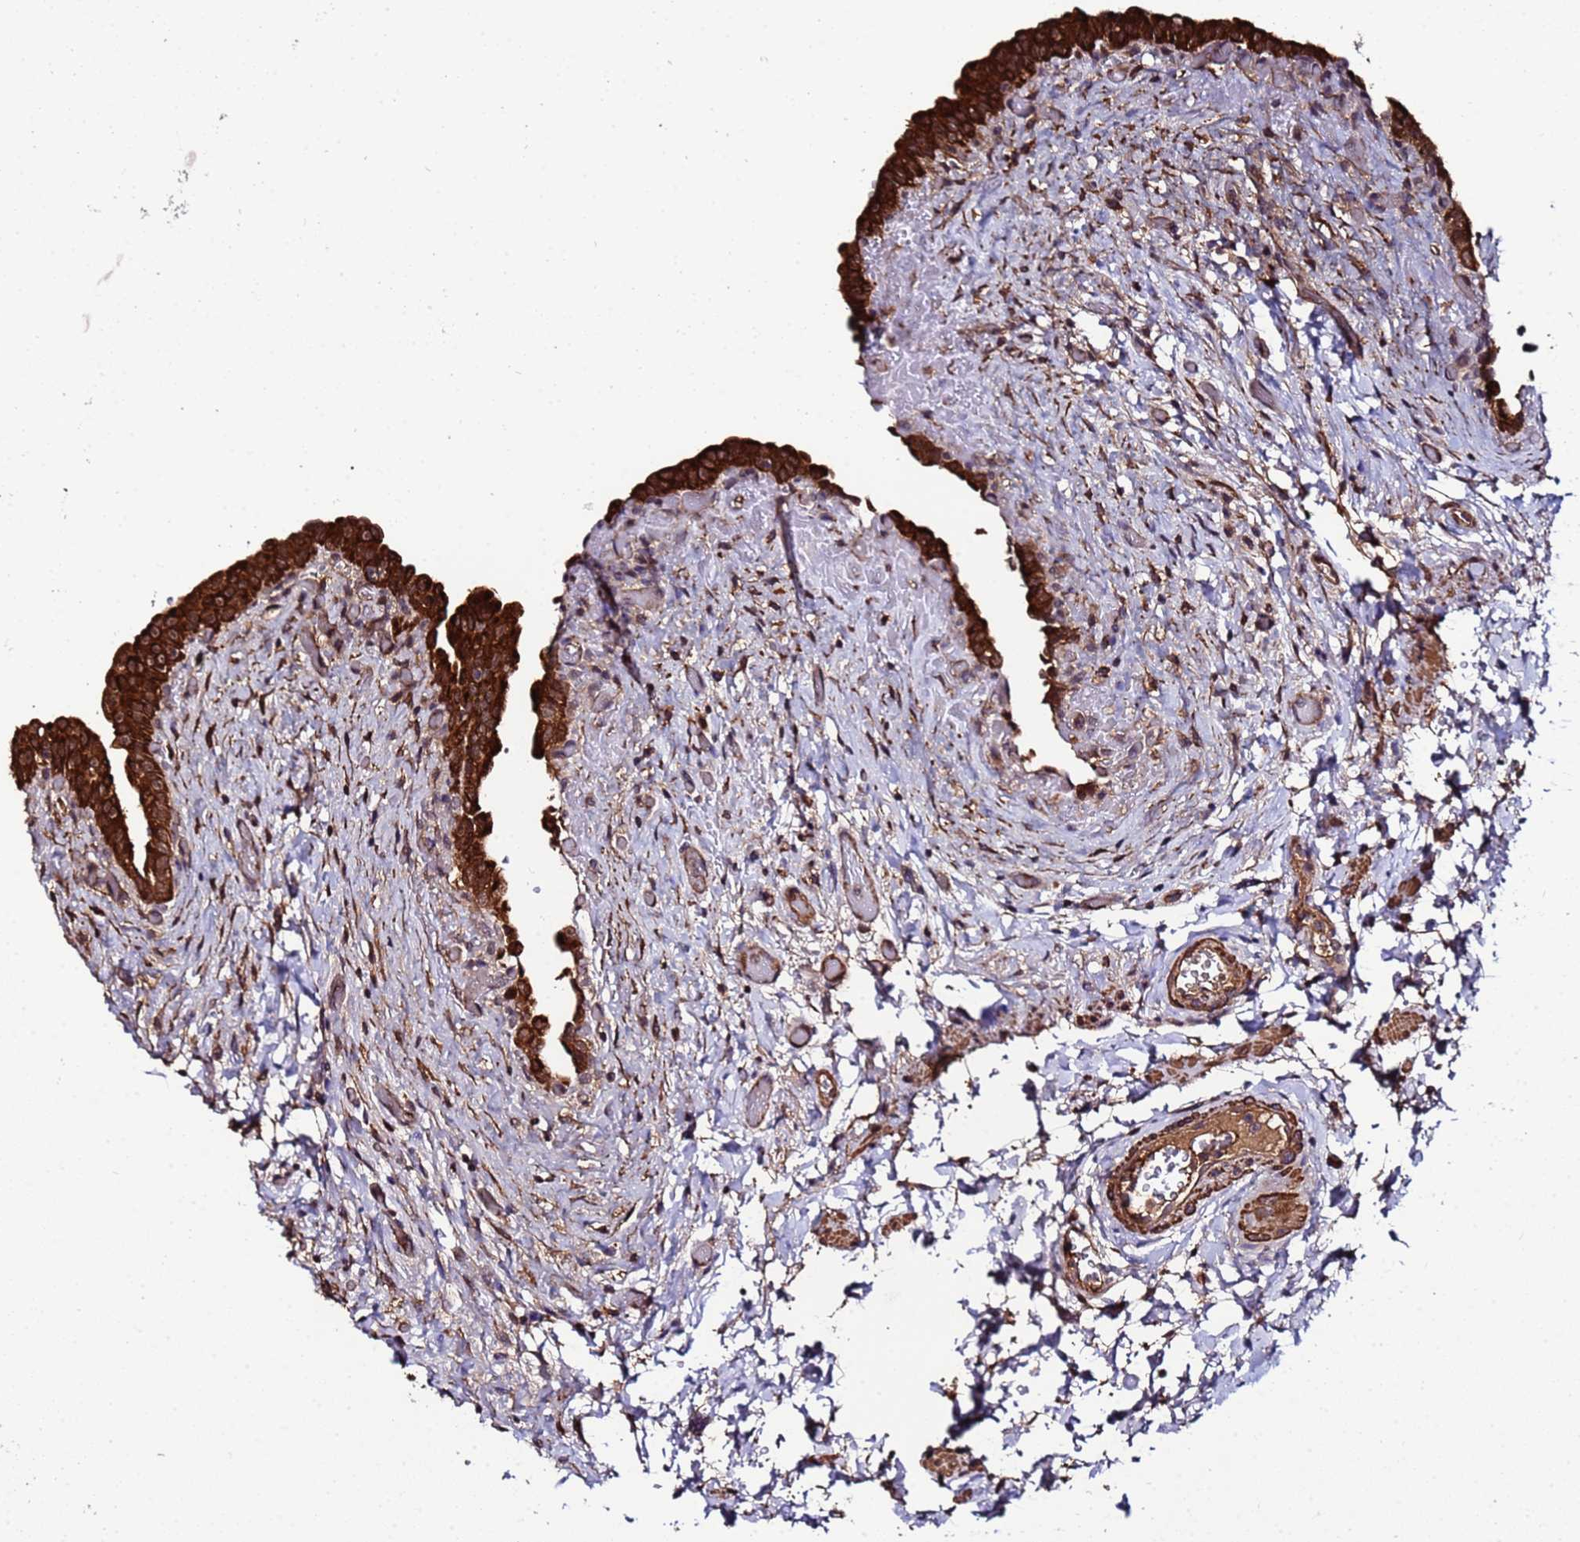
{"staining": {"intensity": "strong", "quantity": ">75%", "location": "cytoplasmic/membranous"}, "tissue": "urinary bladder", "cell_type": "Urothelial cells", "image_type": "normal", "snomed": [{"axis": "morphology", "description": "Normal tissue, NOS"}, {"axis": "topography", "description": "Urinary bladder"}], "caption": "Urinary bladder stained with IHC displays strong cytoplasmic/membranous positivity in about >75% of urothelial cells.", "gene": "GSTCD", "patient": {"sex": "male", "age": 69}}